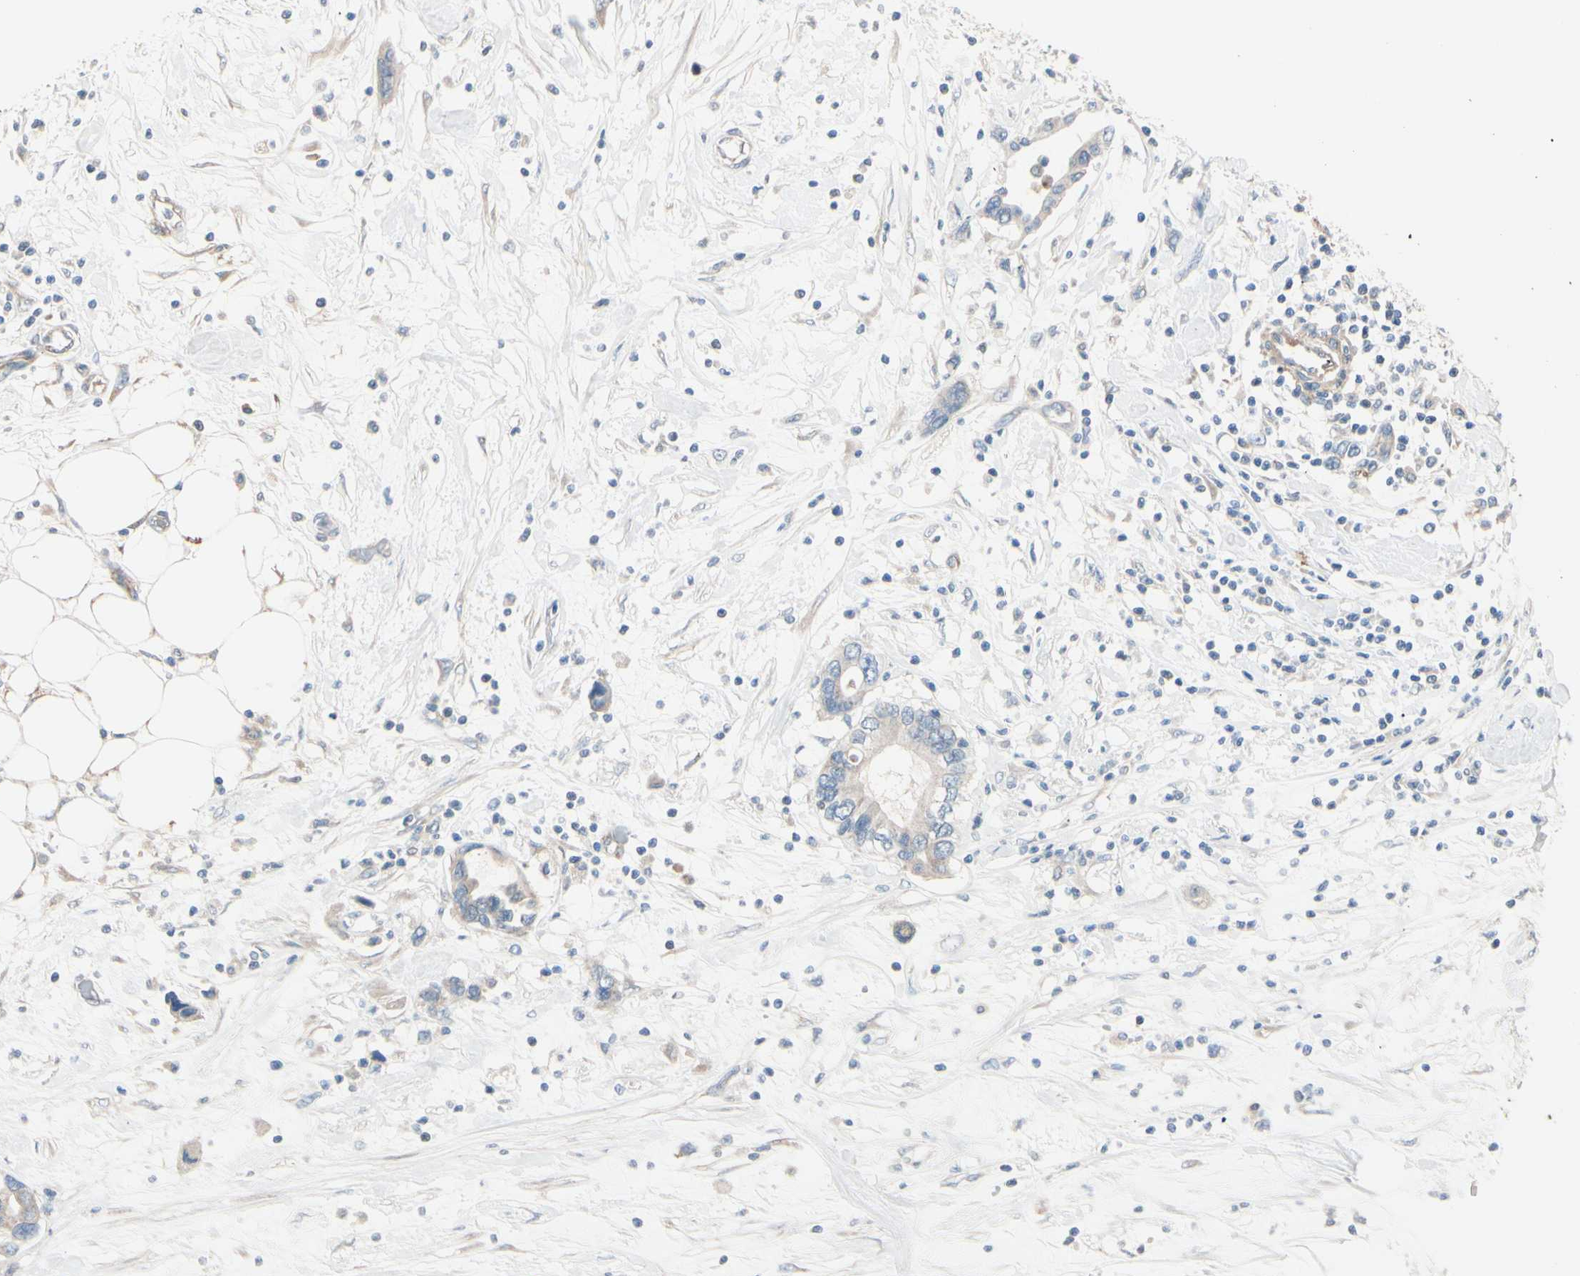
{"staining": {"intensity": "weak", "quantity": ">75%", "location": "cytoplasmic/membranous"}, "tissue": "pancreatic cancer", "cell_type": "Tumor cells", "image_type": "cancer", "snomed": [{"axis": "morphology", "description": "Adenocarcinoma, NOS"}, {"axis": "topography", "description": "Pancreas"}], "caption": "This image shows IHC staining of human pancreatic cancer (adenocarcinoma), with low weak cytoplasmic/membranous staining in about >75% of tumor cells.", "gene": "EPHA3", "patient": {"sex": "female", "age": 57}}